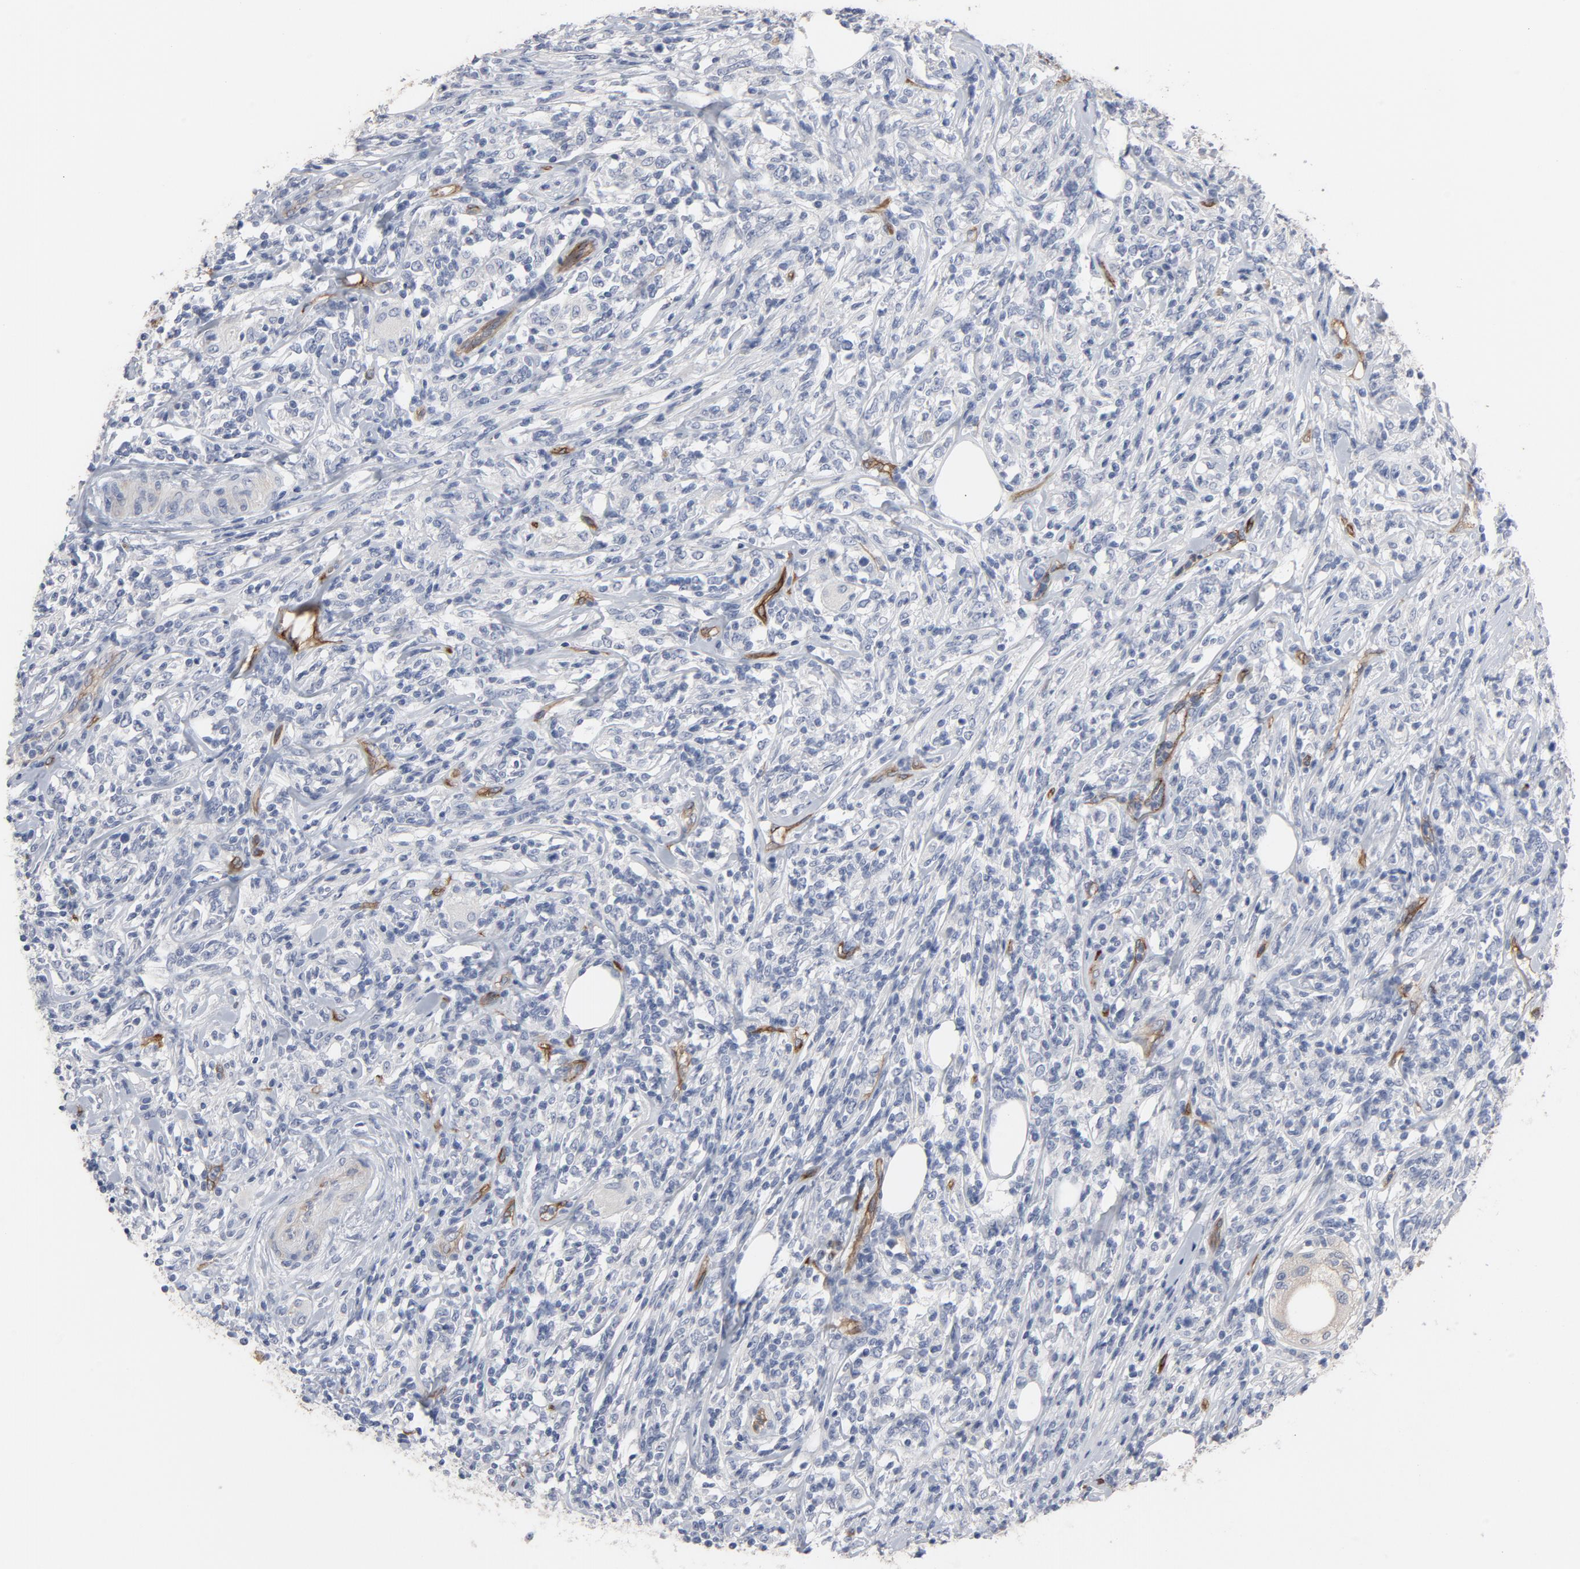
{"staining": {"intensity": "negative", "quantity": "none", "location": "none"}, "tissue": "lymphoma", "cell_type": "Tumor cells", "image_type": "cancer", "snomed": [{"axis": "morphology", "description": "Malignant lymphoma, non-Hodgkin's type, High grade"}, {"axis": "topography", "description": "Lymph node"}], "caption": "This is a histopathology image of IHC staining of lymphoma, which shows no staining in tumor cells.", "gene": "KDR", "patient": {"sex": "female", "age": 84}}